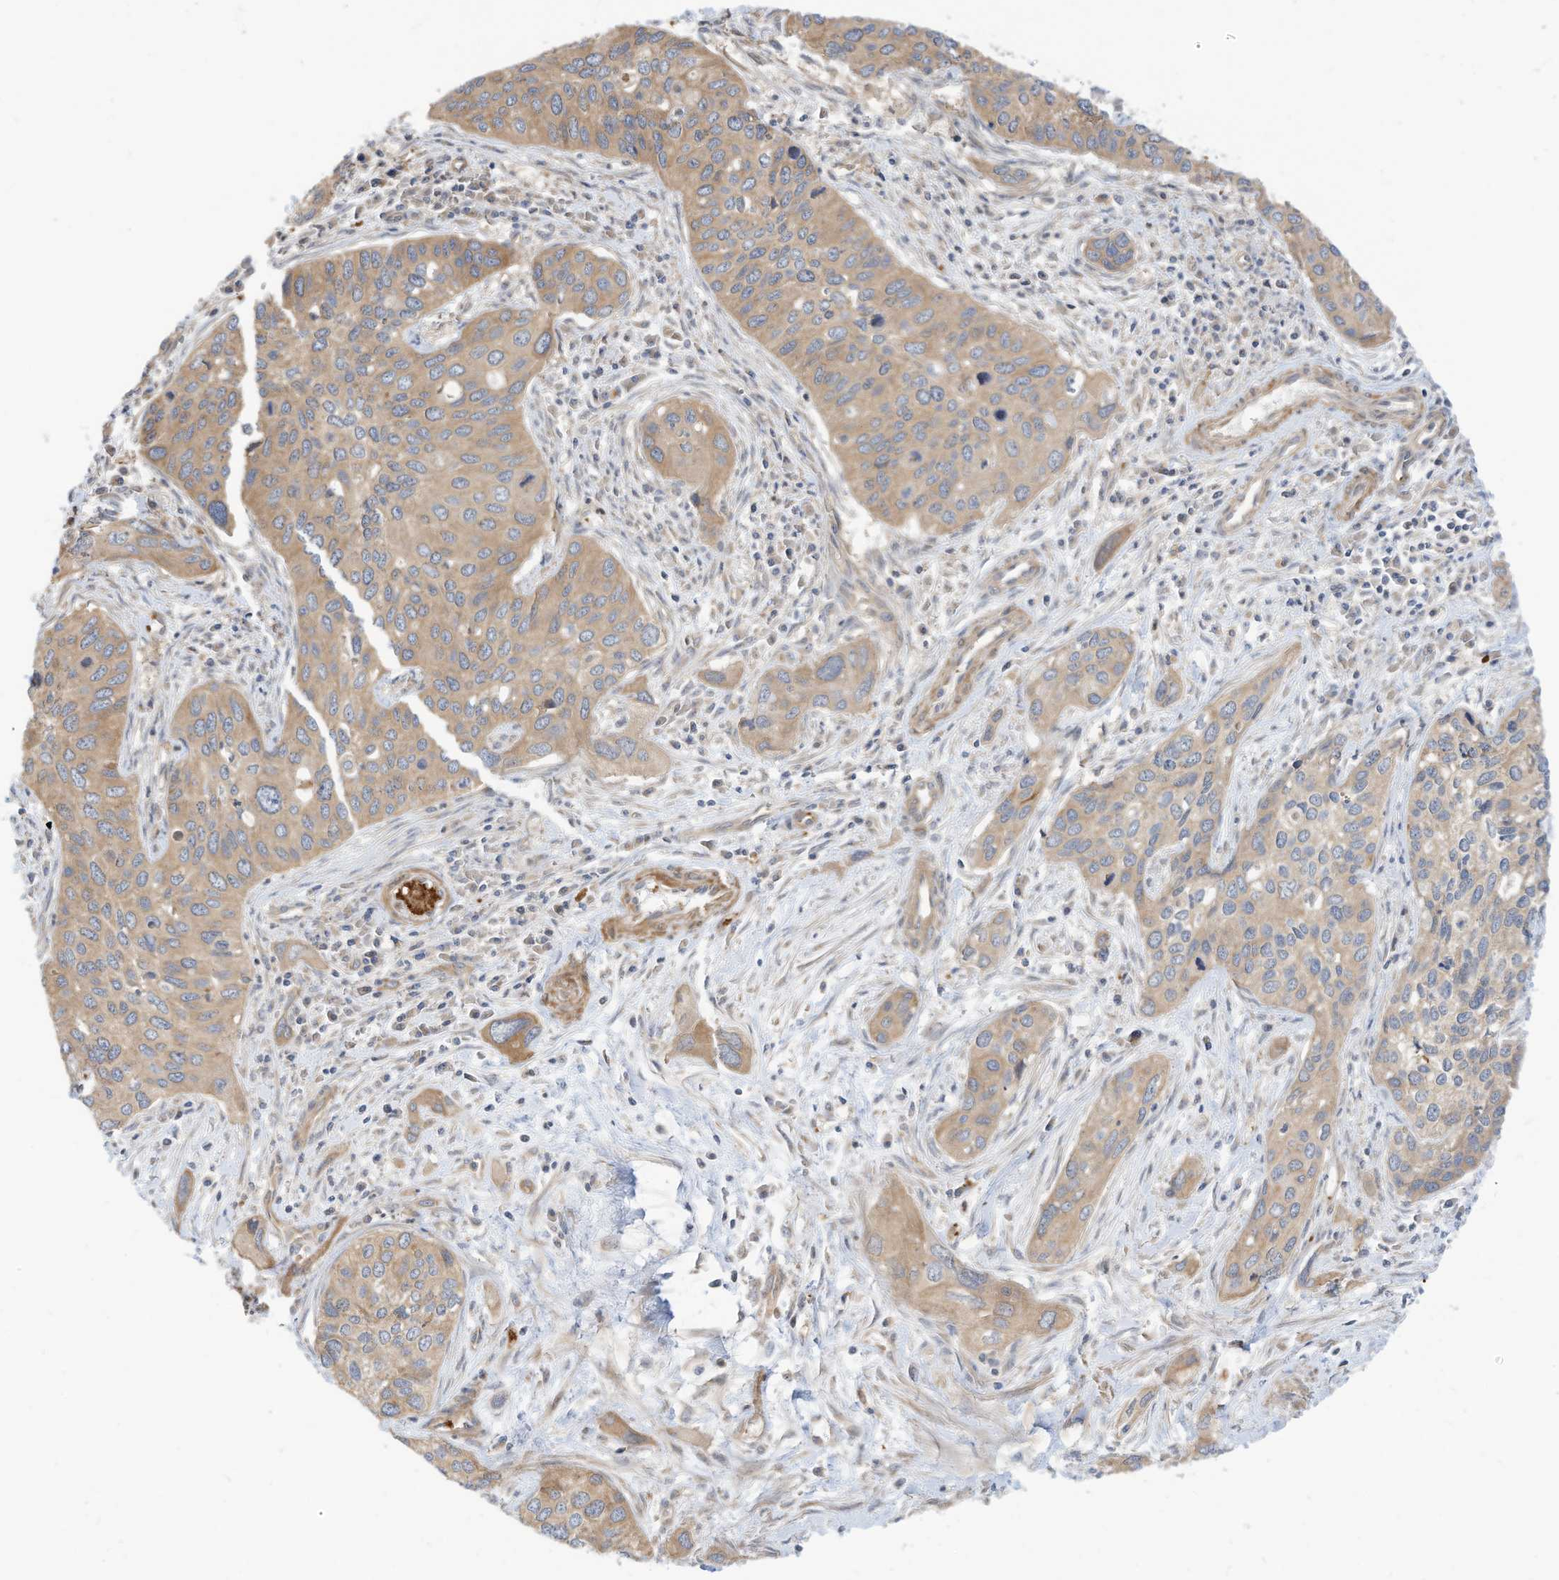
{"staining": {"intensity": "moderate", "quantity": ">75%", "location": "cytoplasmic/membranous"}, "tissue": "cervical cancer", "cell_type": "Tumor cells", "image_type": "cancer", "snomed": [{"axis": "morphology", "description": "Squamous cell carcinoma, NOS"}, {"axis": "topography", "description": "Cervix"}], "caption": "Cervical cancer (squamous cell carcinoma) stained for a protein (brown) displays moderate cytoplasmic/membranous positive positivity in about >75% of tumor cells.", "gene": "OFD1", "patient": {"sex": "female", "age": 55}}